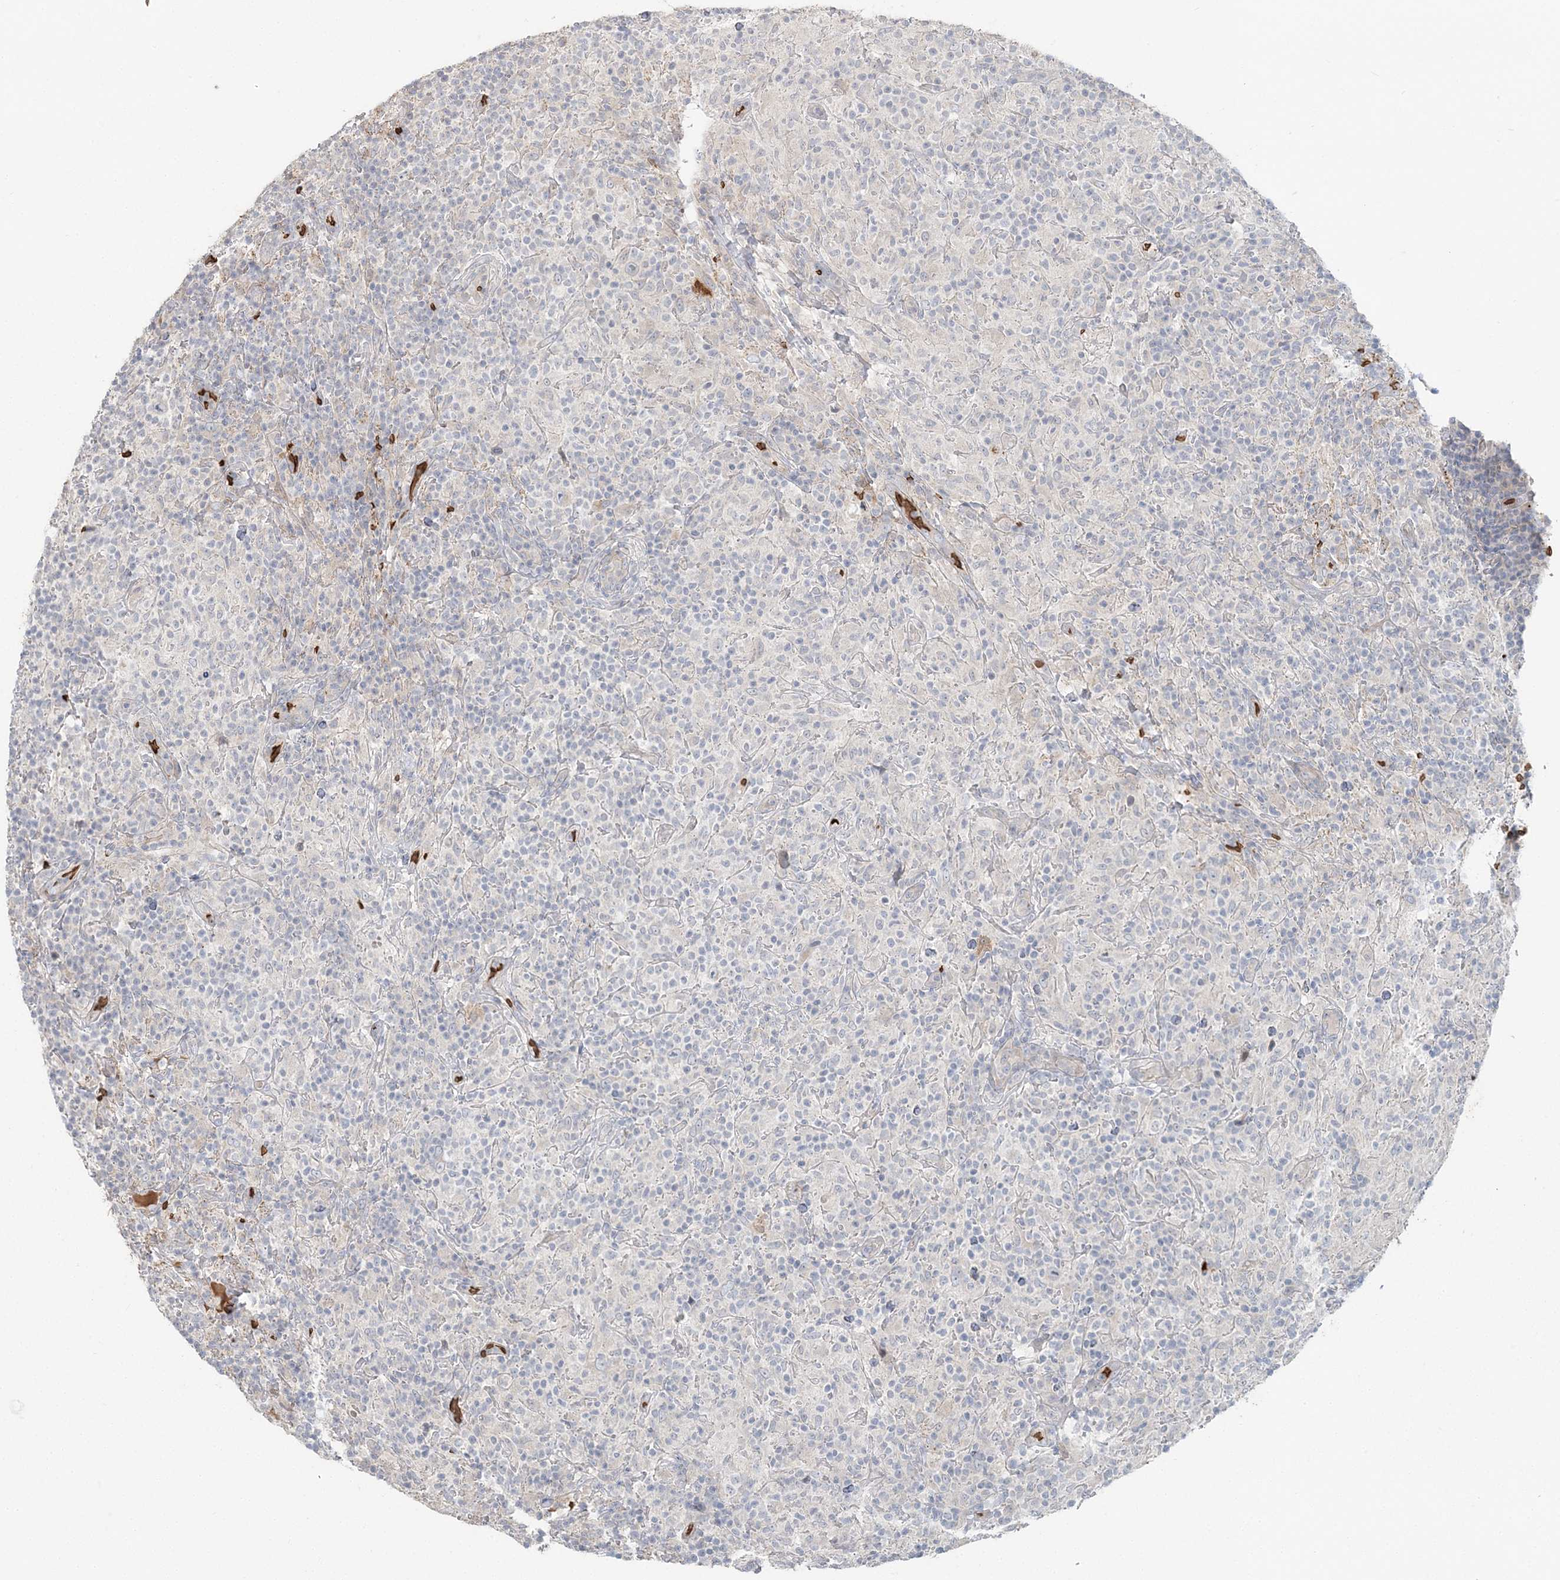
{"staining": {"intensity": "negative", "quantity": "none", "location": "none"}, "tissue": "lymphoma", "cell_type": "Tumor cells", "image_type": "cancer", "snomed": [{"axis": "morphology", "description": "Hodgkin's disease, NOS"}, {"axis": "topography", "description": "Lymph node"}], "caption": "Hodgkin's disease was stained to show a protein in brown. There is no significant staining in tumor cells.", "gene": "SERINC1", "patient": {"sex": "male", "age": 70}}